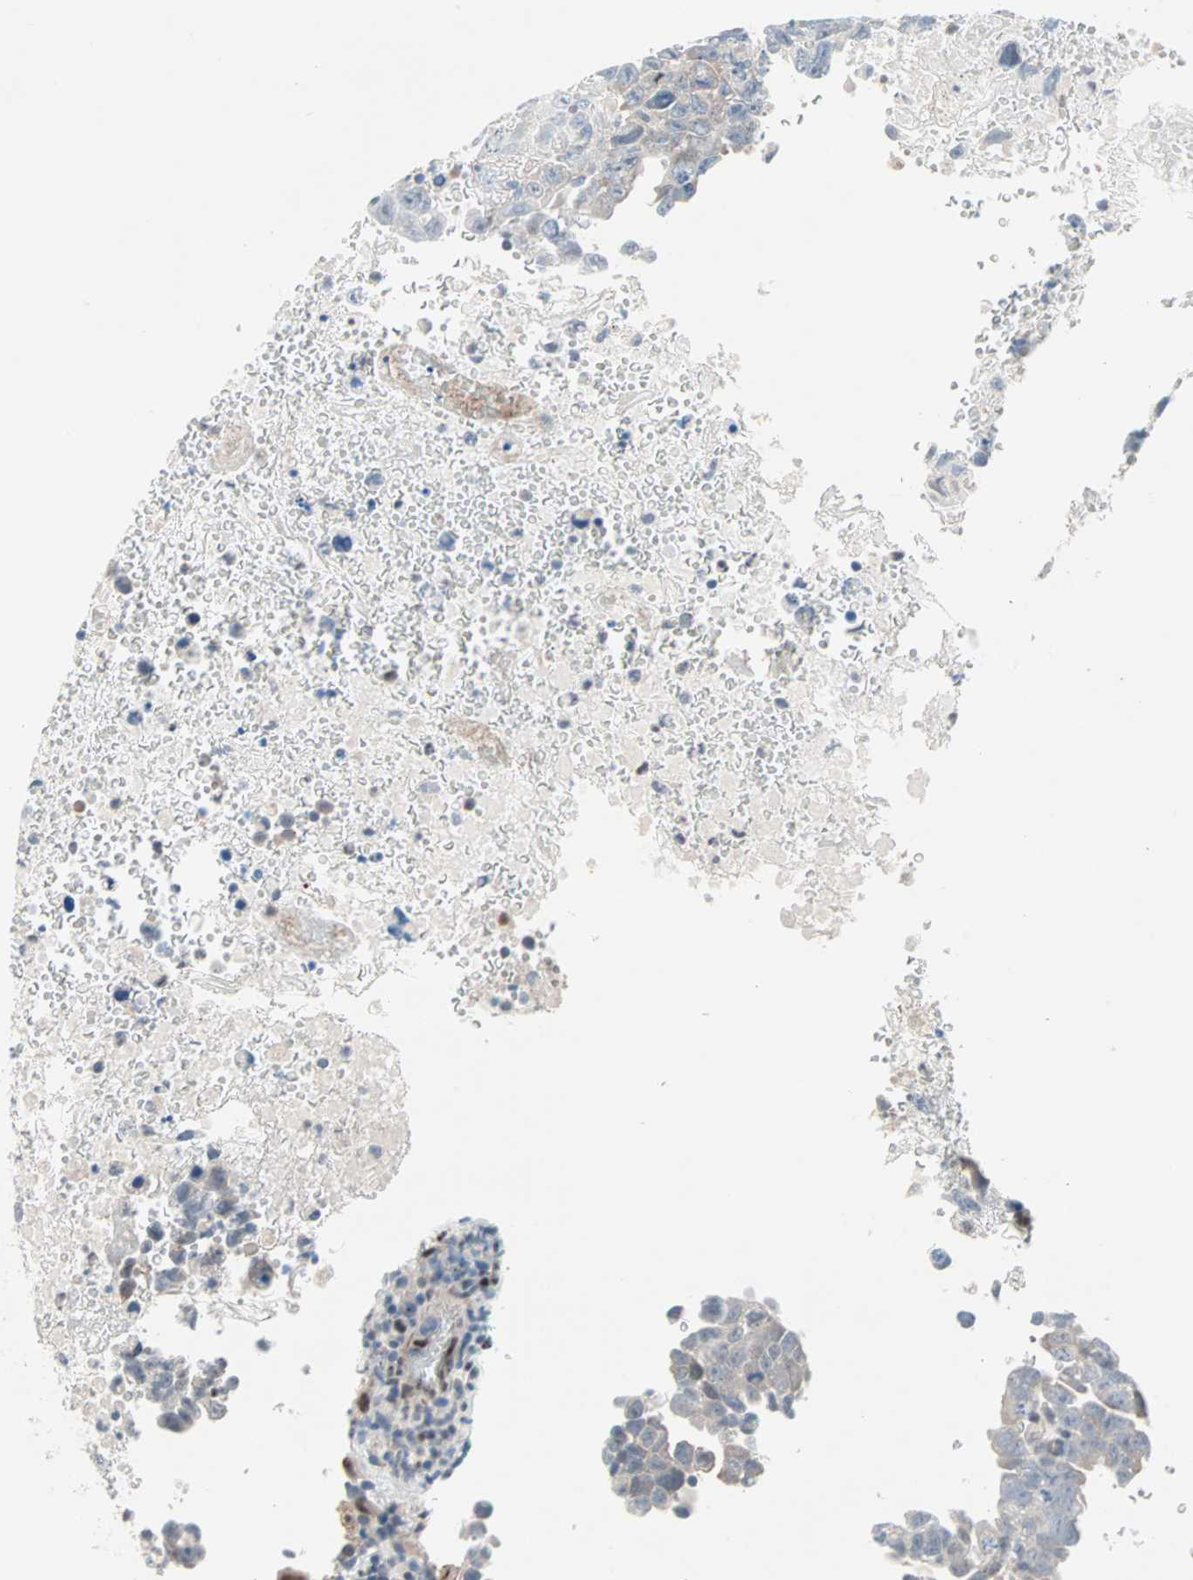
{"staining": {"intensity": "moderate", "quantity": "<25%", "location": "cytoplasmic/membranous"}, "tissue": "testis cancer", "cell_type": "Tumor cells", "image_type": "cancer", "snomed": [{"axis": "morphology", "description": "Carcinoma, Embryonal, NOS"}, {"axis": "topography", "description": "Testis"}], "caption": "Immunohistochemical staining of human testis cancer displays low levels of moderate cytoplasmic/membranous protein positivity in about <25% of tumor cells.", "gene": "CAND2", "patient": {"sex": "male", "age": 28}}